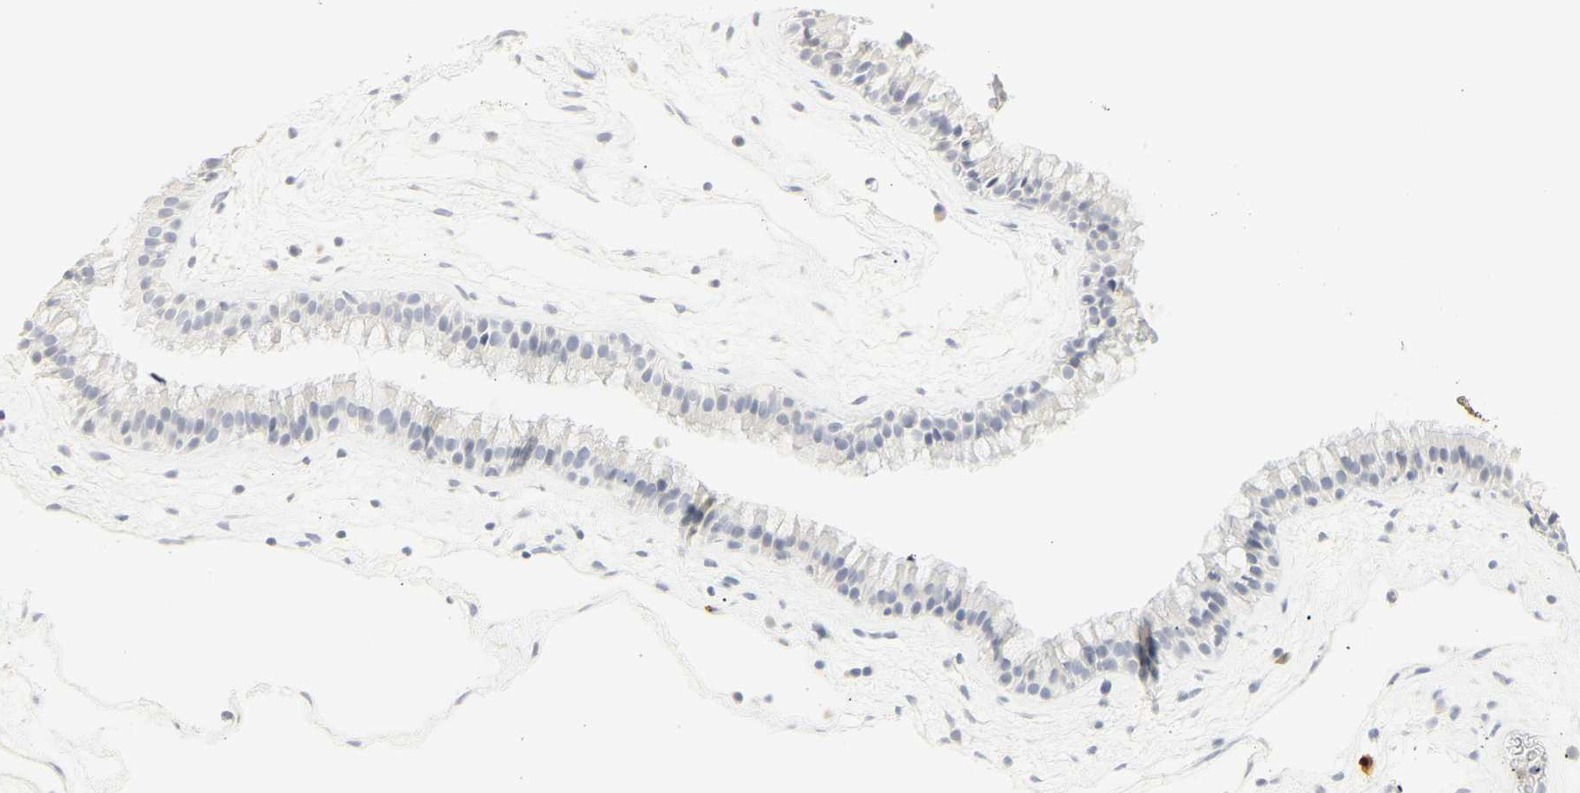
{"staining": {"intensity": "negative", "quantity": "none", "location": "none"}, "tissue": "nasopharynx", "cell_type": "Respiratory epithelial cells", "image_type": "normal", "snomed": [{"axis": "morphology", "description": "Normal tissue, NOS"}, {"axis": "morphology", "description": "Inflammation, NOS"}, {"axis": "topography", "description": "Nasopharynx"}], "caption": "Respiratory epithelial cells are negative for brown protein staining in unremarkable nasopharynx. (Immunohistochemistry, brightfield microscopy, high magnification).", "gene": "MPO", "patient": {"sex": "male", "age": 48}}